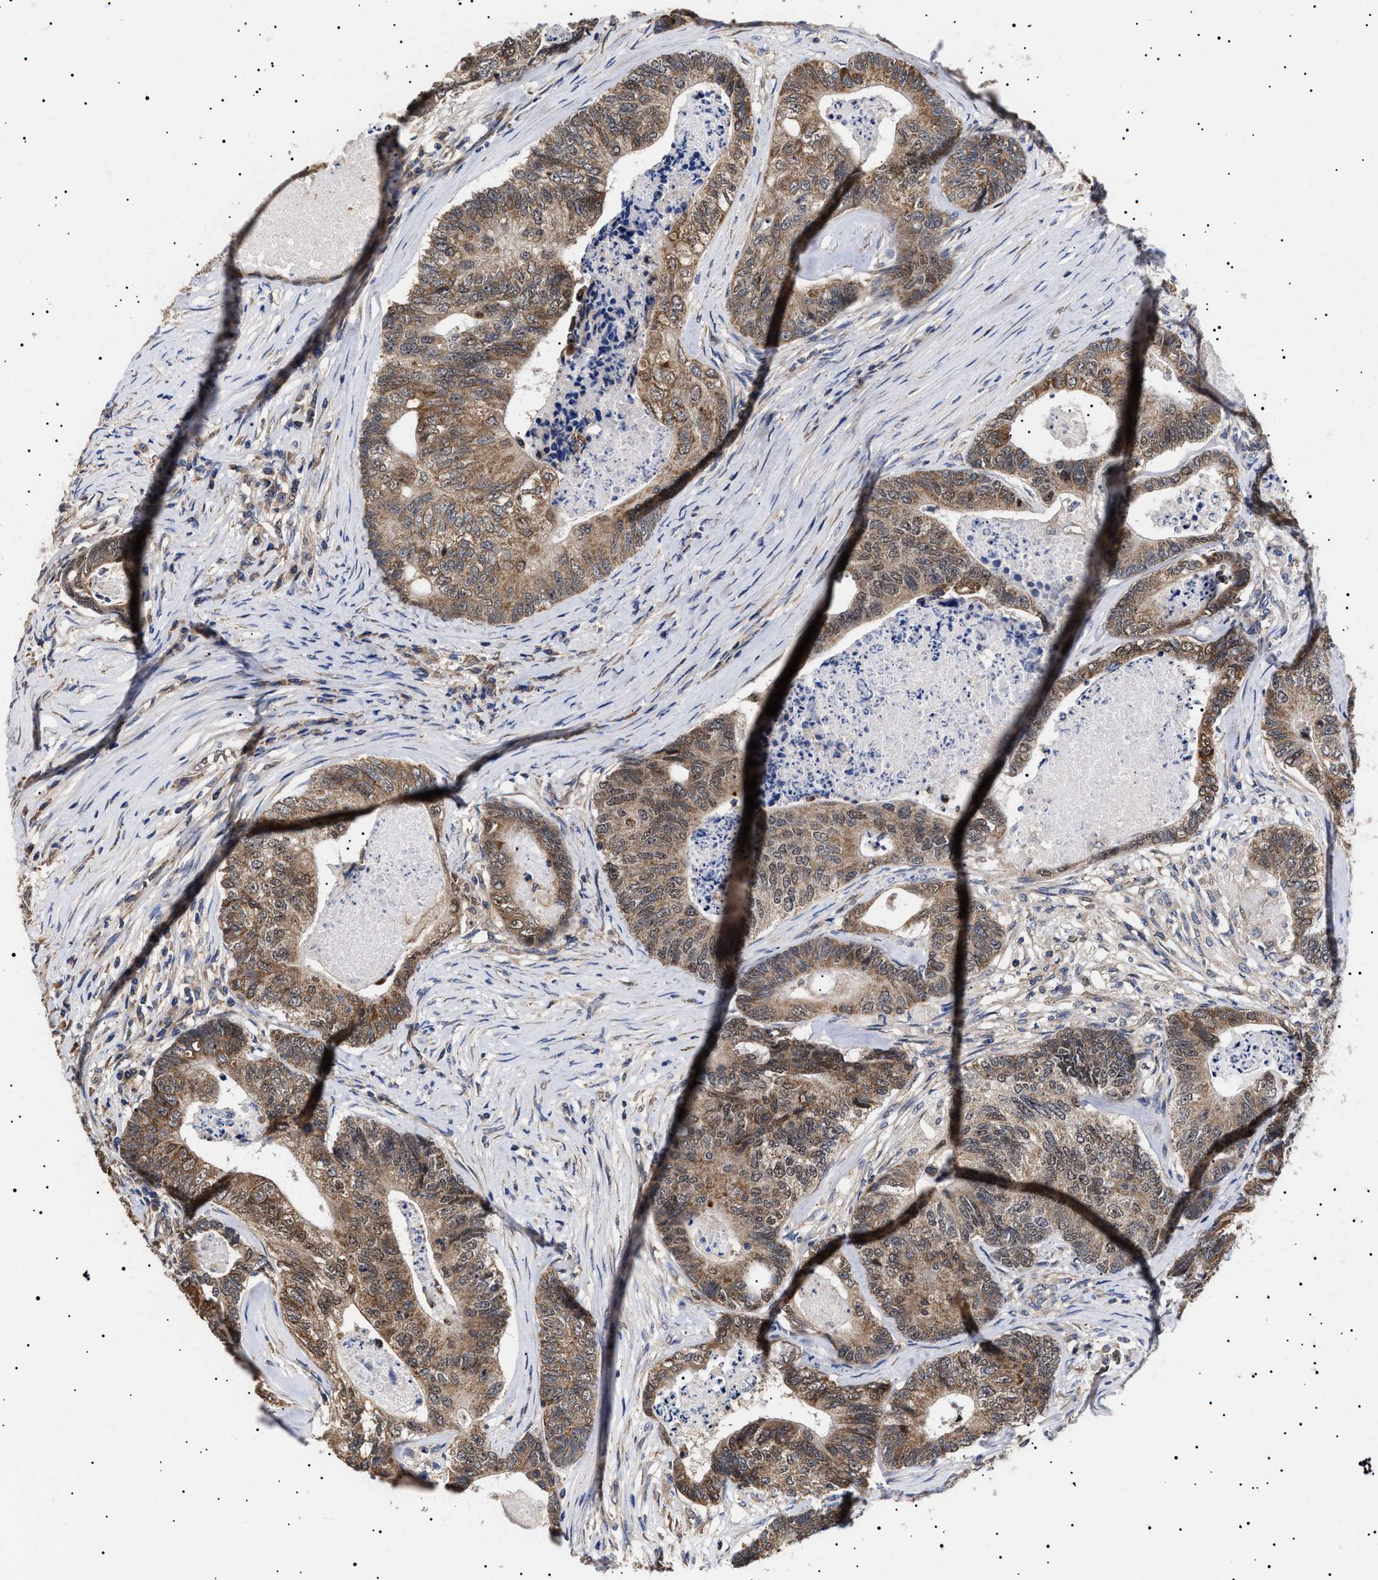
{"staining": {"intensity": "moderate", "quantity": ">75%", "location": "cytoplasmic/membranous"}, "tissue": "colorectal cancer", "cell_type": "Tumor cells", "image_type": "cancer", "snomed": [{"axis": "morphology", "description": "Adenocarcinoma, NOS"}, {"axis": "topography", "description": "Colon"}], "caption": "Protein expression analysis of colorectal adenocarcinoma exhibits moderate cytoplasmic/membranous positivity in about >75% of tumor cells.", "gene": "KRBA1", "patient": {"sex": "female", "age": 67}}